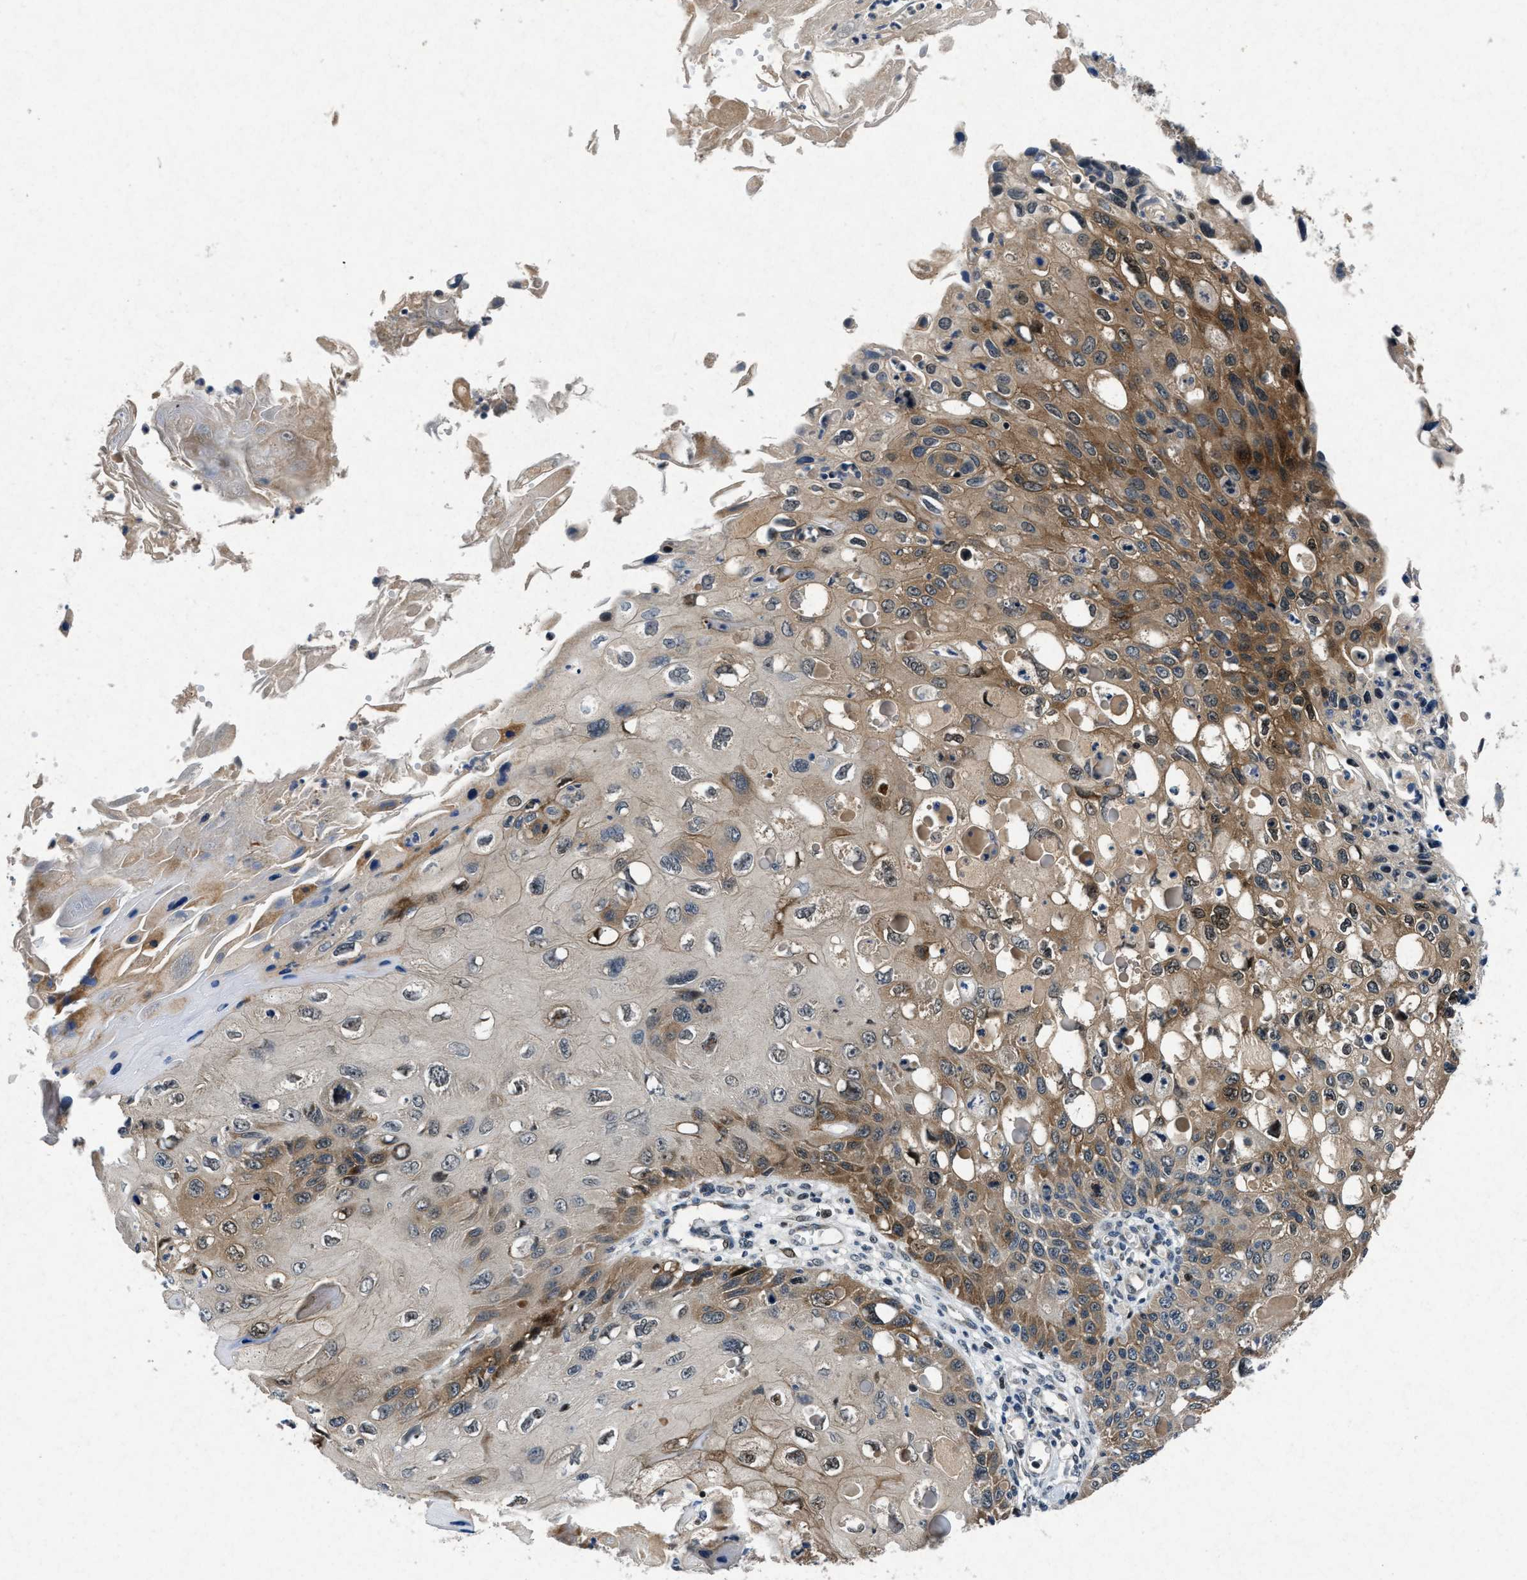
{"staining": {"intensity": "moderate", "quantity": ">75%", "location": "cytoplasmic/membranous"}, "tissue": "cervical cancer", "cell_type": "Tumor cells", "image_type": "cancer", "snomed": [{"axis": "morphology", "description": "Squamous cell carcinoma, NOS"}, {"axis": "topography", "description": "Cervix"}], "caption": "Human squamous cell carcinoma (cervical) stained with a brown dye exhibits moderate cytoplasmic/membranous positive expression in approximately >75% of tumor cells.", "gene": "PHLDA1", "patient": {"sex": "female", "age": 70}}